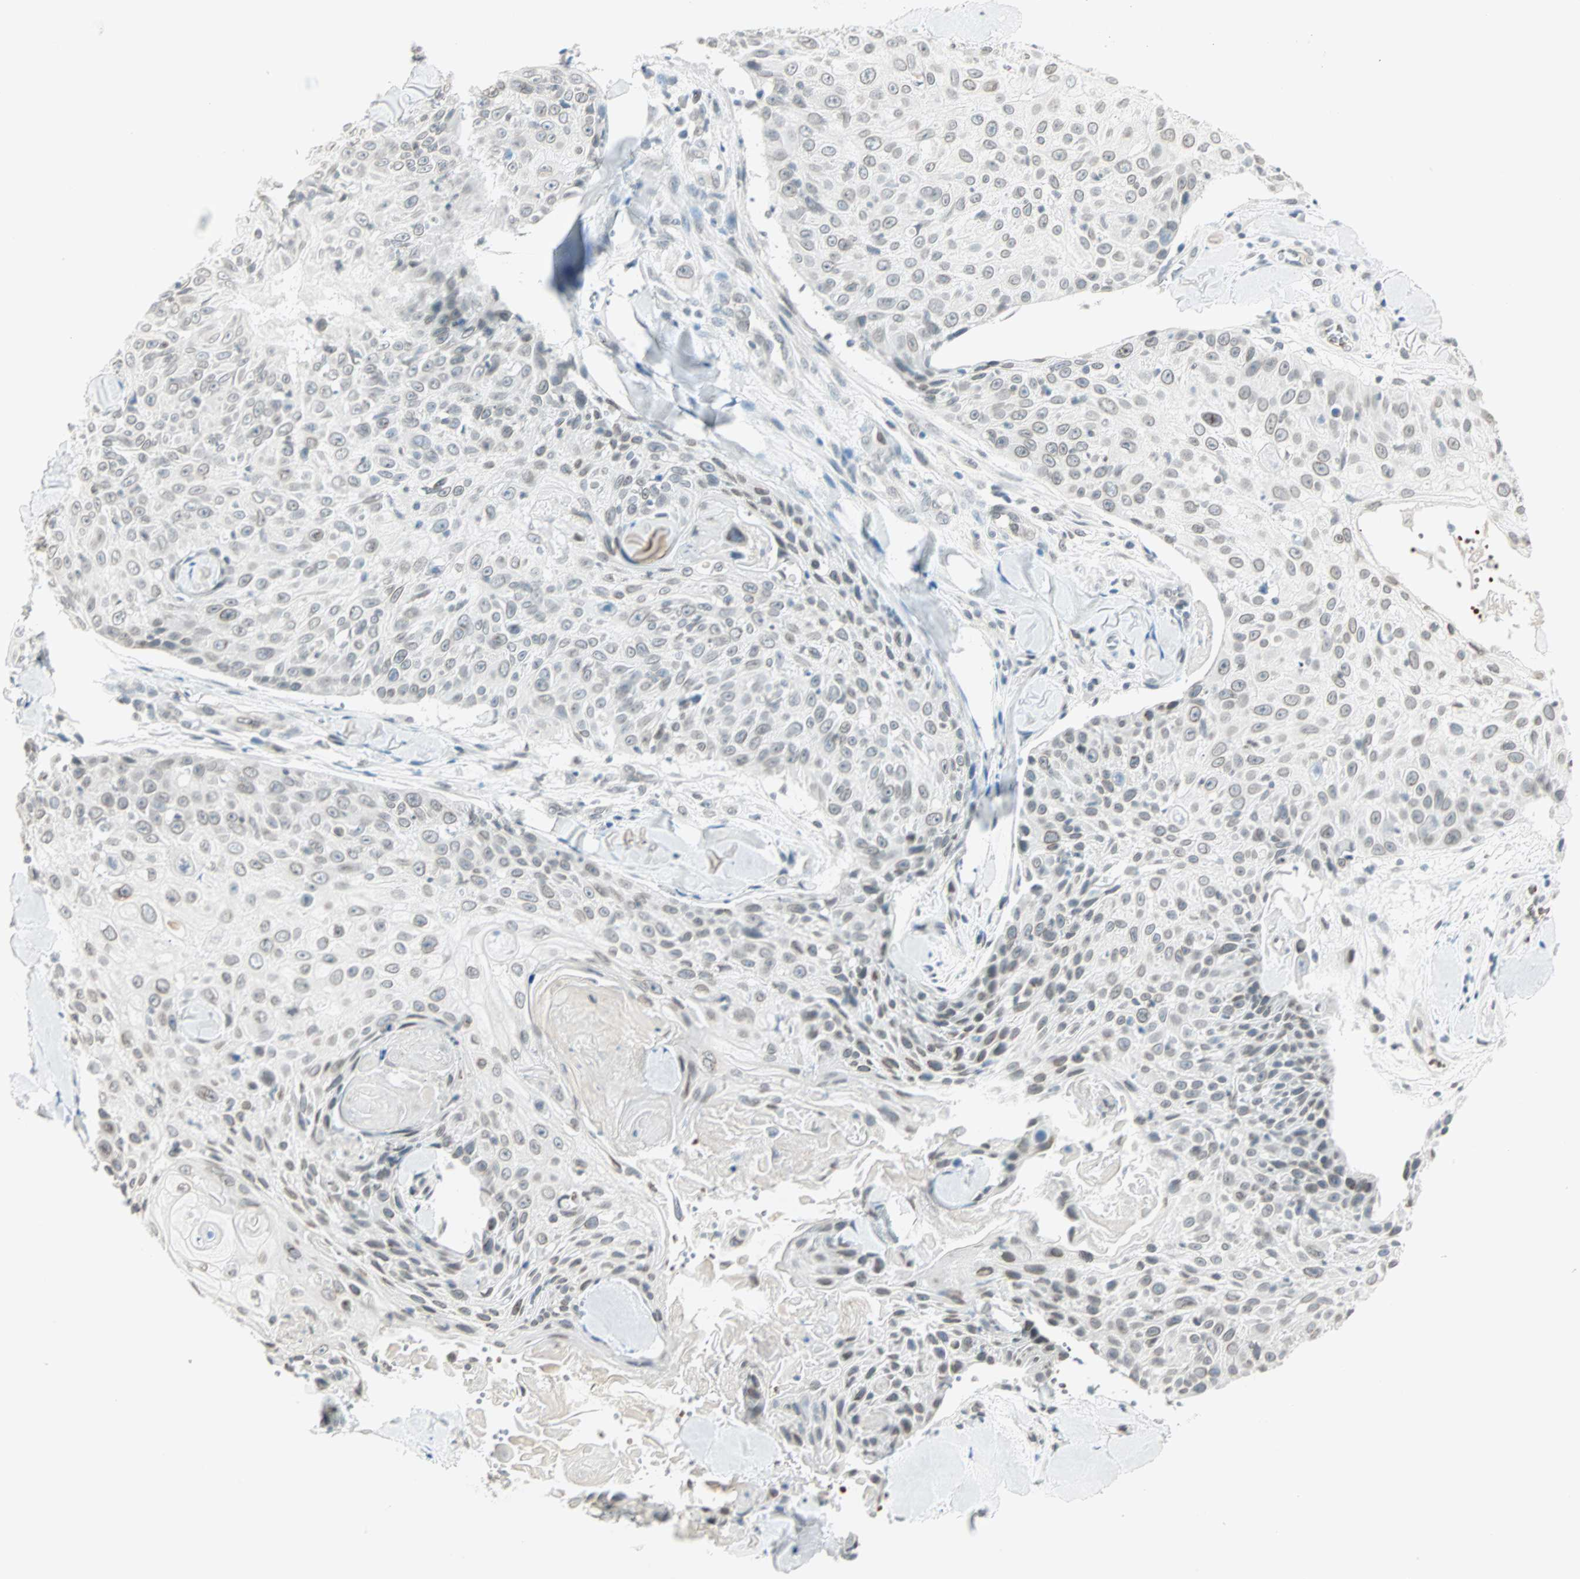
{"staining": {"intensity": "weak", "quantity": "<25%", "location": "nuclear"}, "tissue": "skin cancer", "cell_type": "Tumor cells", "image_type": "cancer", "snomed": [{"axis": "morphology", "description": "Squamous cell carcinoma, NOS"}, {"axis": "topography", "description": "Skin"}], "caption": "There is no significant expression in tumor cells of squamous cell carcinoma (skin).", "gene": "BCAN", "patient": {"sex": "male", "age": 86}}